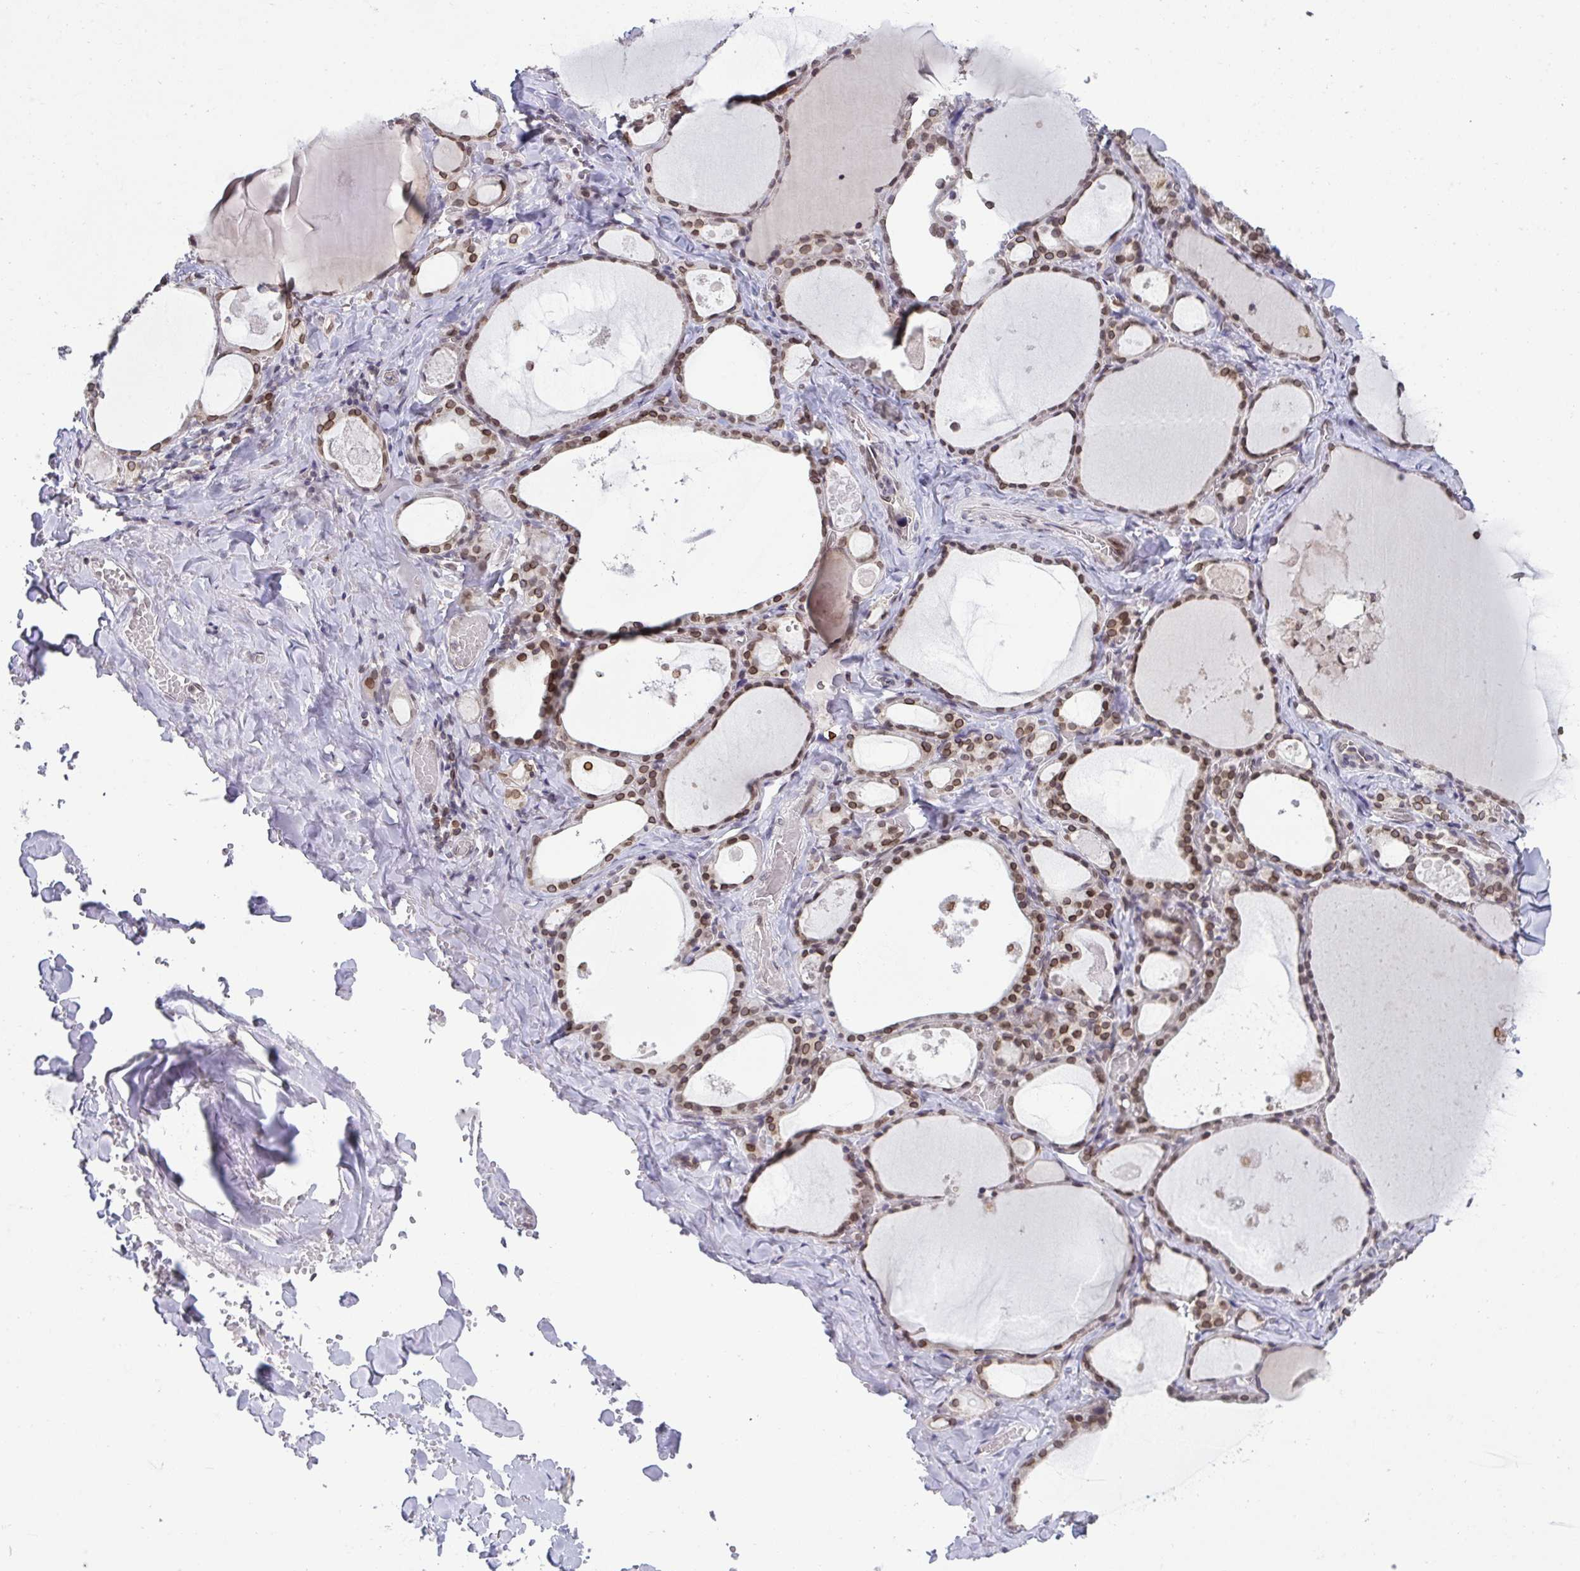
{"staining": {"intensity": "moderate", "quantity": ">75%", "location": "cytoplasmic/membranous,nuclear"}, "tissue": "thyroid gland", "cell_type": "Glandular cells", "image_type": "normal", "snomed": [{"axis": "morphology", "description": "Normal tissue, NOS"}, {"axis": "topography", "description": "Thyroid gland"}], "caption": "Immunohistochemical staining of benign human thyroid gland shows >75% levels of moderate cytoplasmic/membranous,nuclear protein staining in about >75% of glandular cells. The protein is stained brown, and the nuclei are stained in blue (DAB (3,3'-diaminobenzidine) IHC with brightfield microscopy, high magnification).", "gene": "RANBP2", "patient": {"sex": "male", "age": 56}}